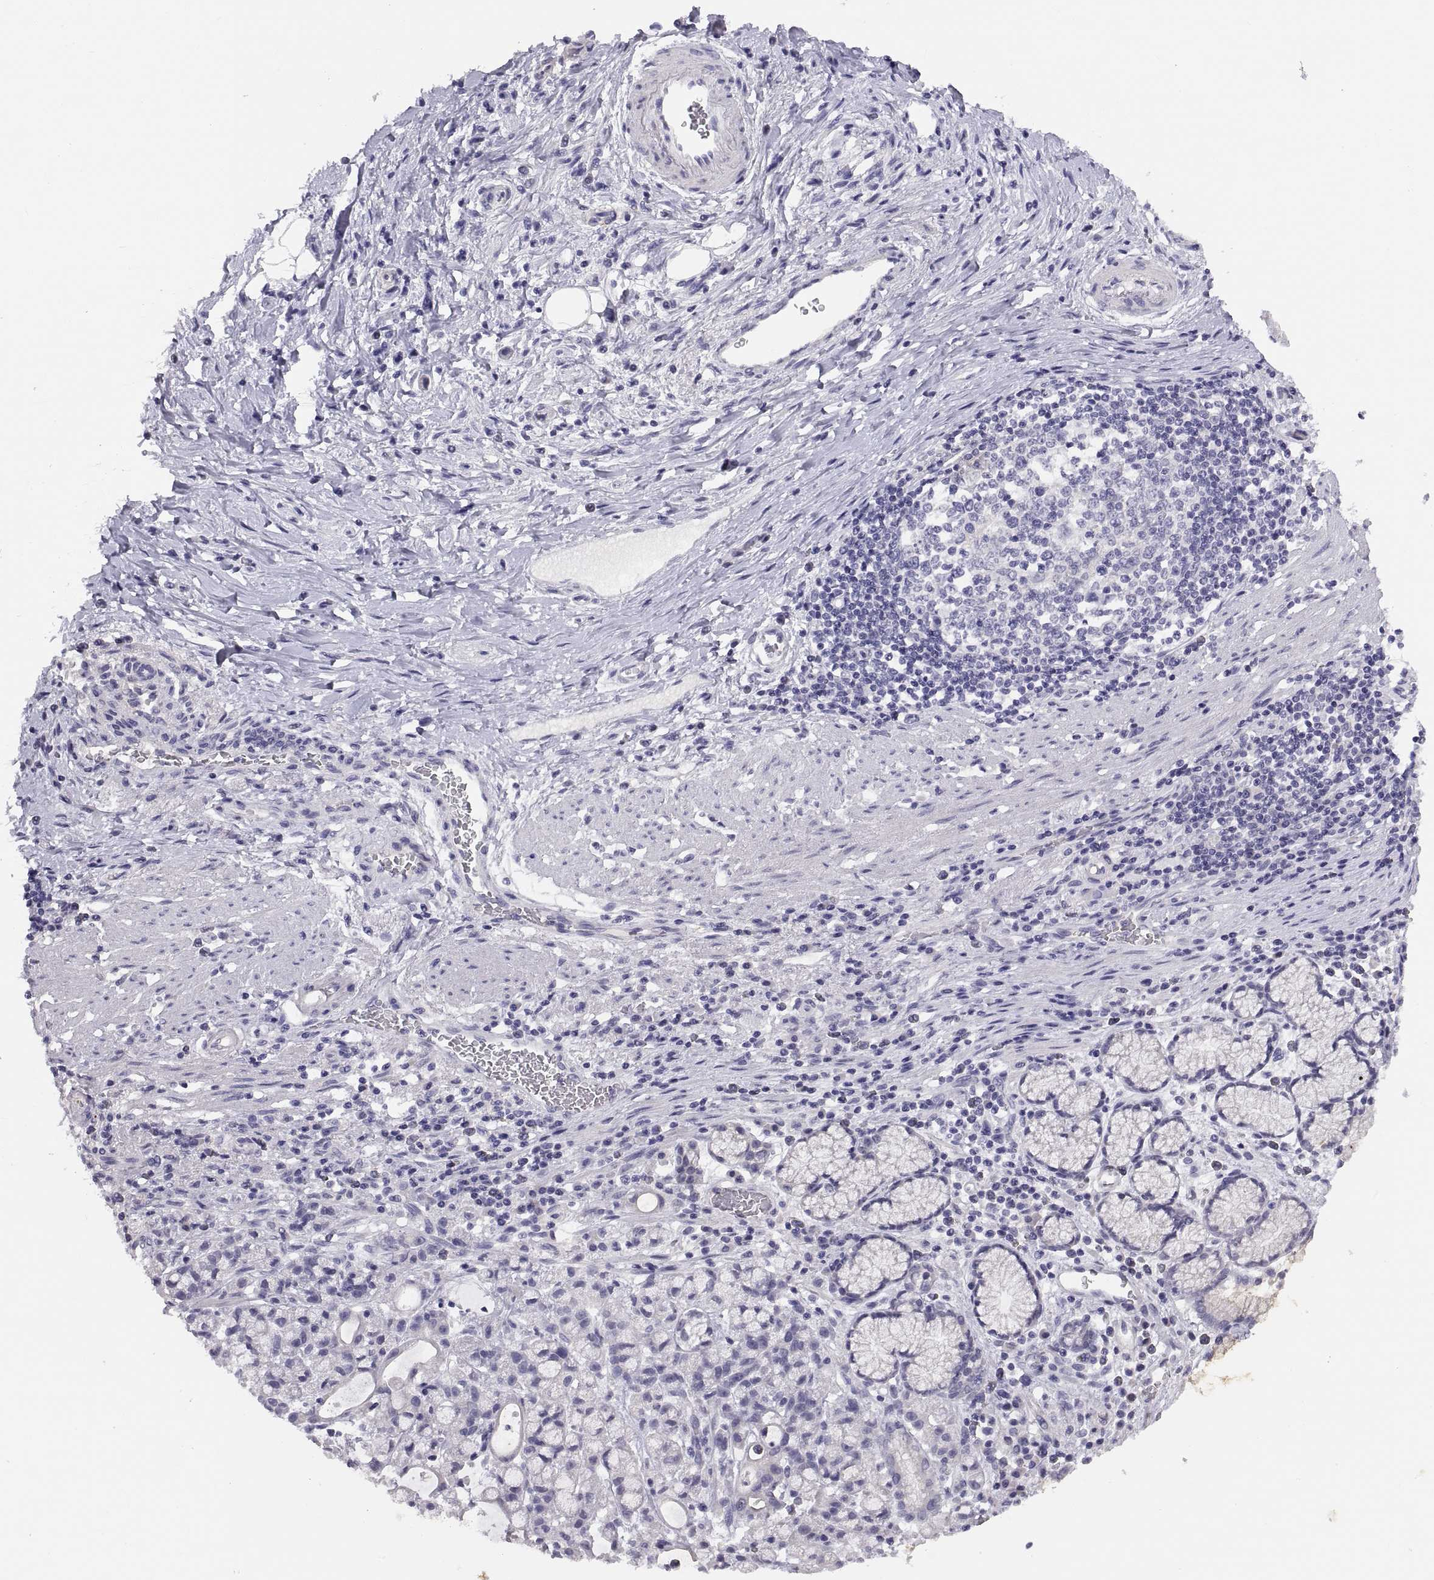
{"staining": {"intensity": "negative", "quantity": "none", "location": "none"}, "tissue": "stomach cancer", "cell_type": "Tumor cells", "image_type": "cancer", "snomed": [{"axis": "morphology", "description": "Adenocarcinoma, NOS"}, {"axis": "topography", "description": "Stomach"}], "caption": "An image of human stomach adenocarcinoma is negative for staining in tumor cells.", "gene": "STRC", "patient": {"sex": "male", "age": 58}}